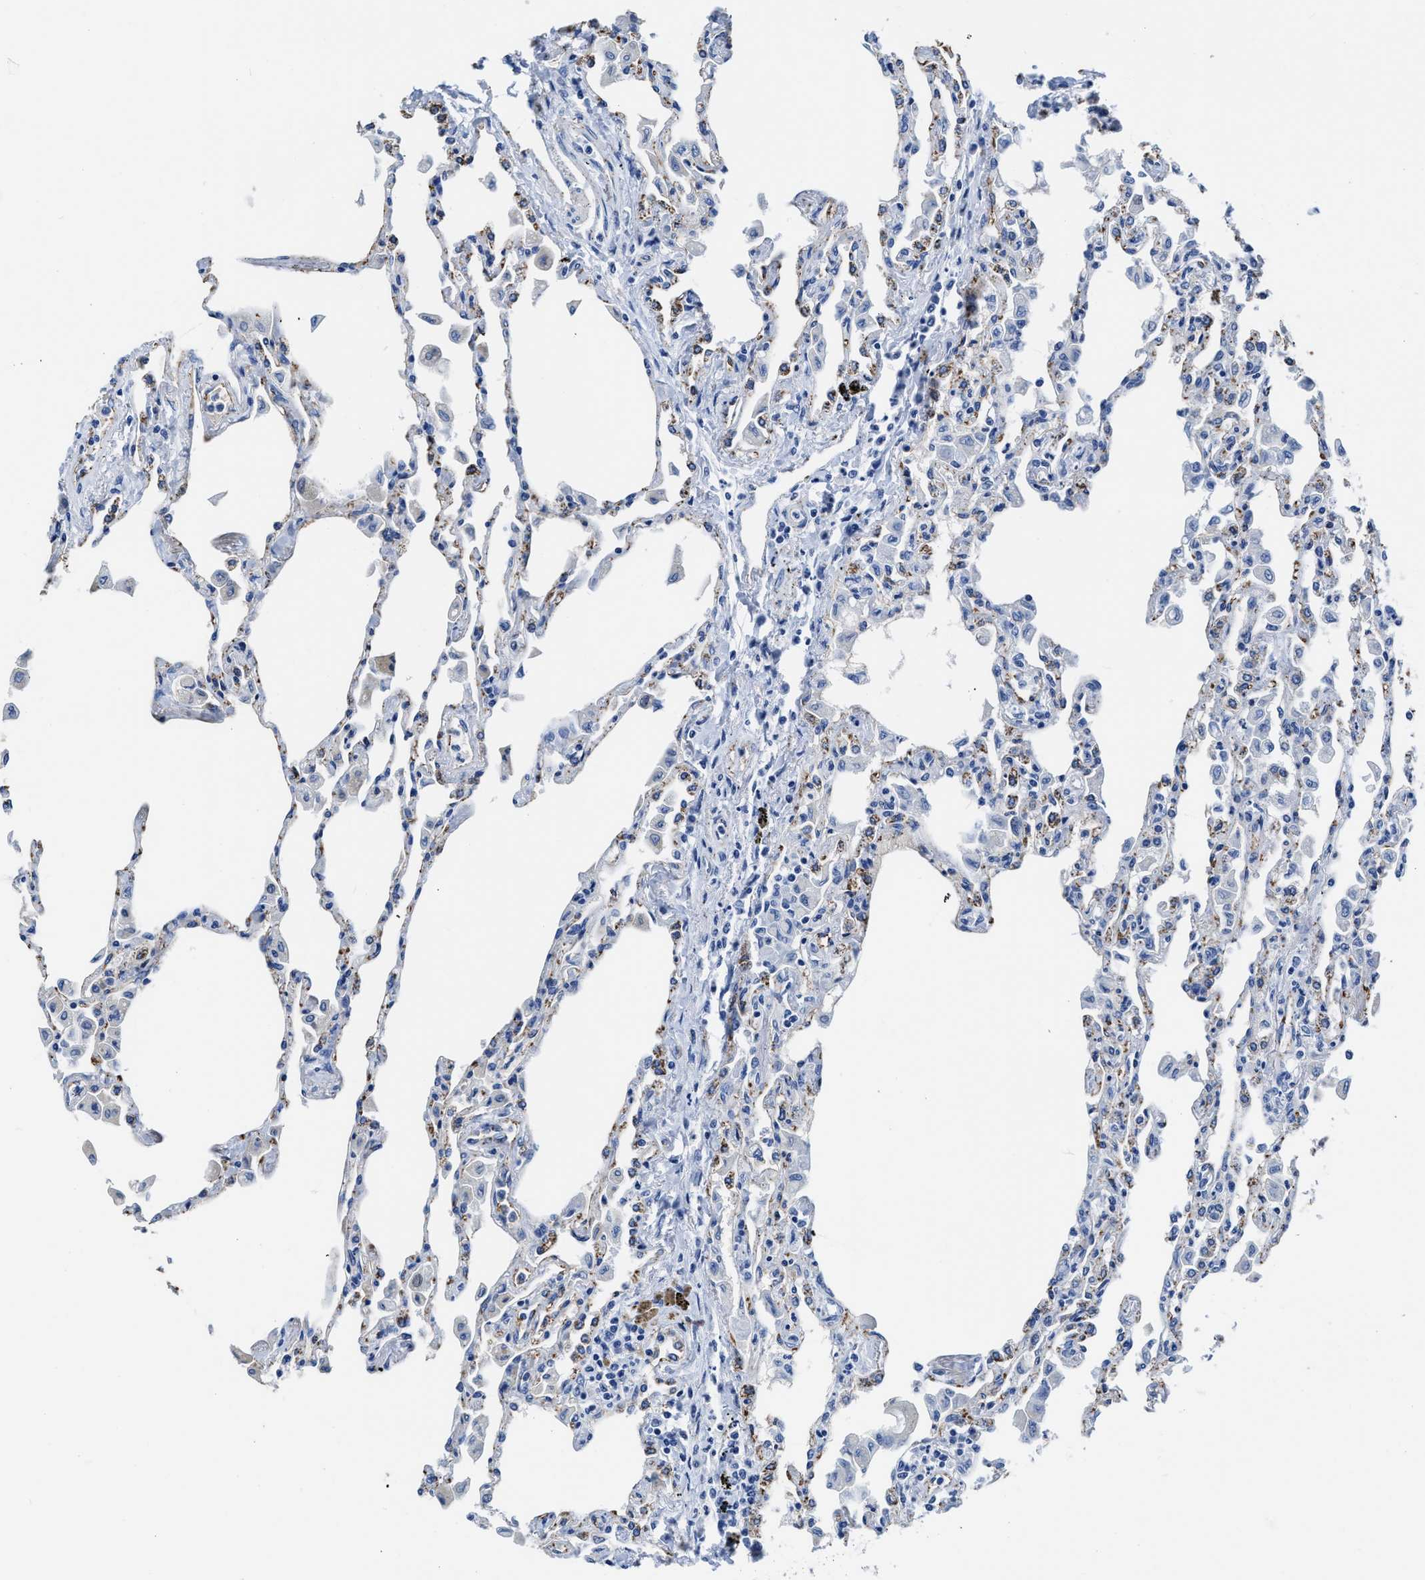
{"staining": {"intensity": "negative", "quantity": "none", "location": "none"}, "tissue": "lung", "cell_type": "Alveolar cells", "image_type": "normal", "snomed": [{"axis": "morphology", "description": "Normal tissue, NOS"}, {"axis": "topography", "description": "Bronchus"}, {"axis": "topography", "description": "Lung"}], "caption": "IHC image of normal human lung stained for a protein (brown), which displays no expression in alveolar cells.", "gene": "KCNMB3", "patient": {"sex": "female", "age": 49}}